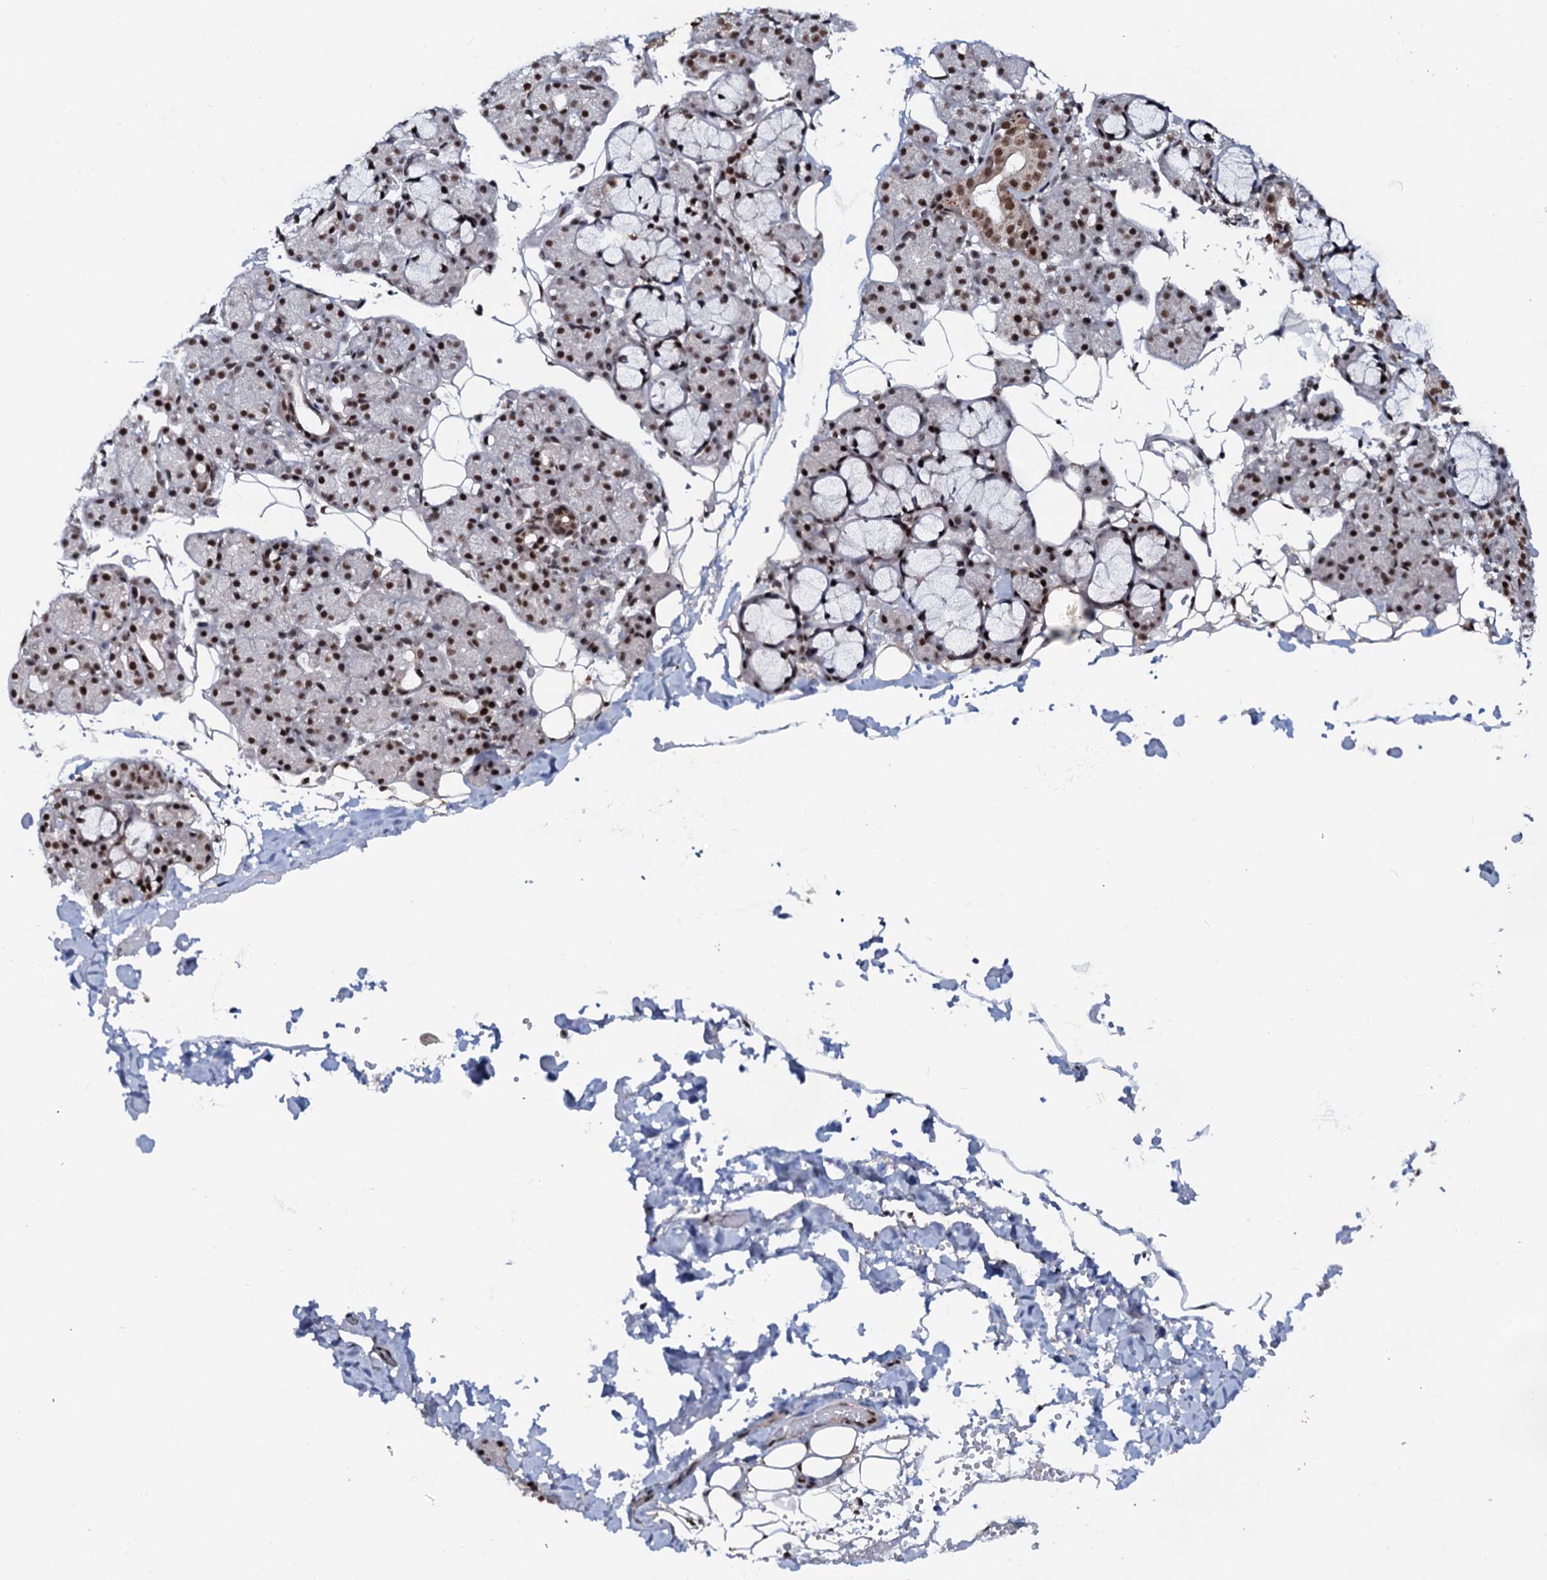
{"staining": {"intensity": "moderate", "quantity": "25%-75%", "location": "nuclear"}, "tissue": "salivary gland", "cell_type": "Glandular cells", "image_type": "normal", "snomed": [{"axis": "morphology", "description": "Normal tissue, NOS"}, {"axis": "topography", "description": "Salivary gland"}], "caption": "Brown immunohistochemical staining in normal human salivary gland demonstrates moderate nuclear positivity in about 25%-75% of glandular cells.", "gene": "PRPF18", "patient": {"sex": "male", "age": 63}}